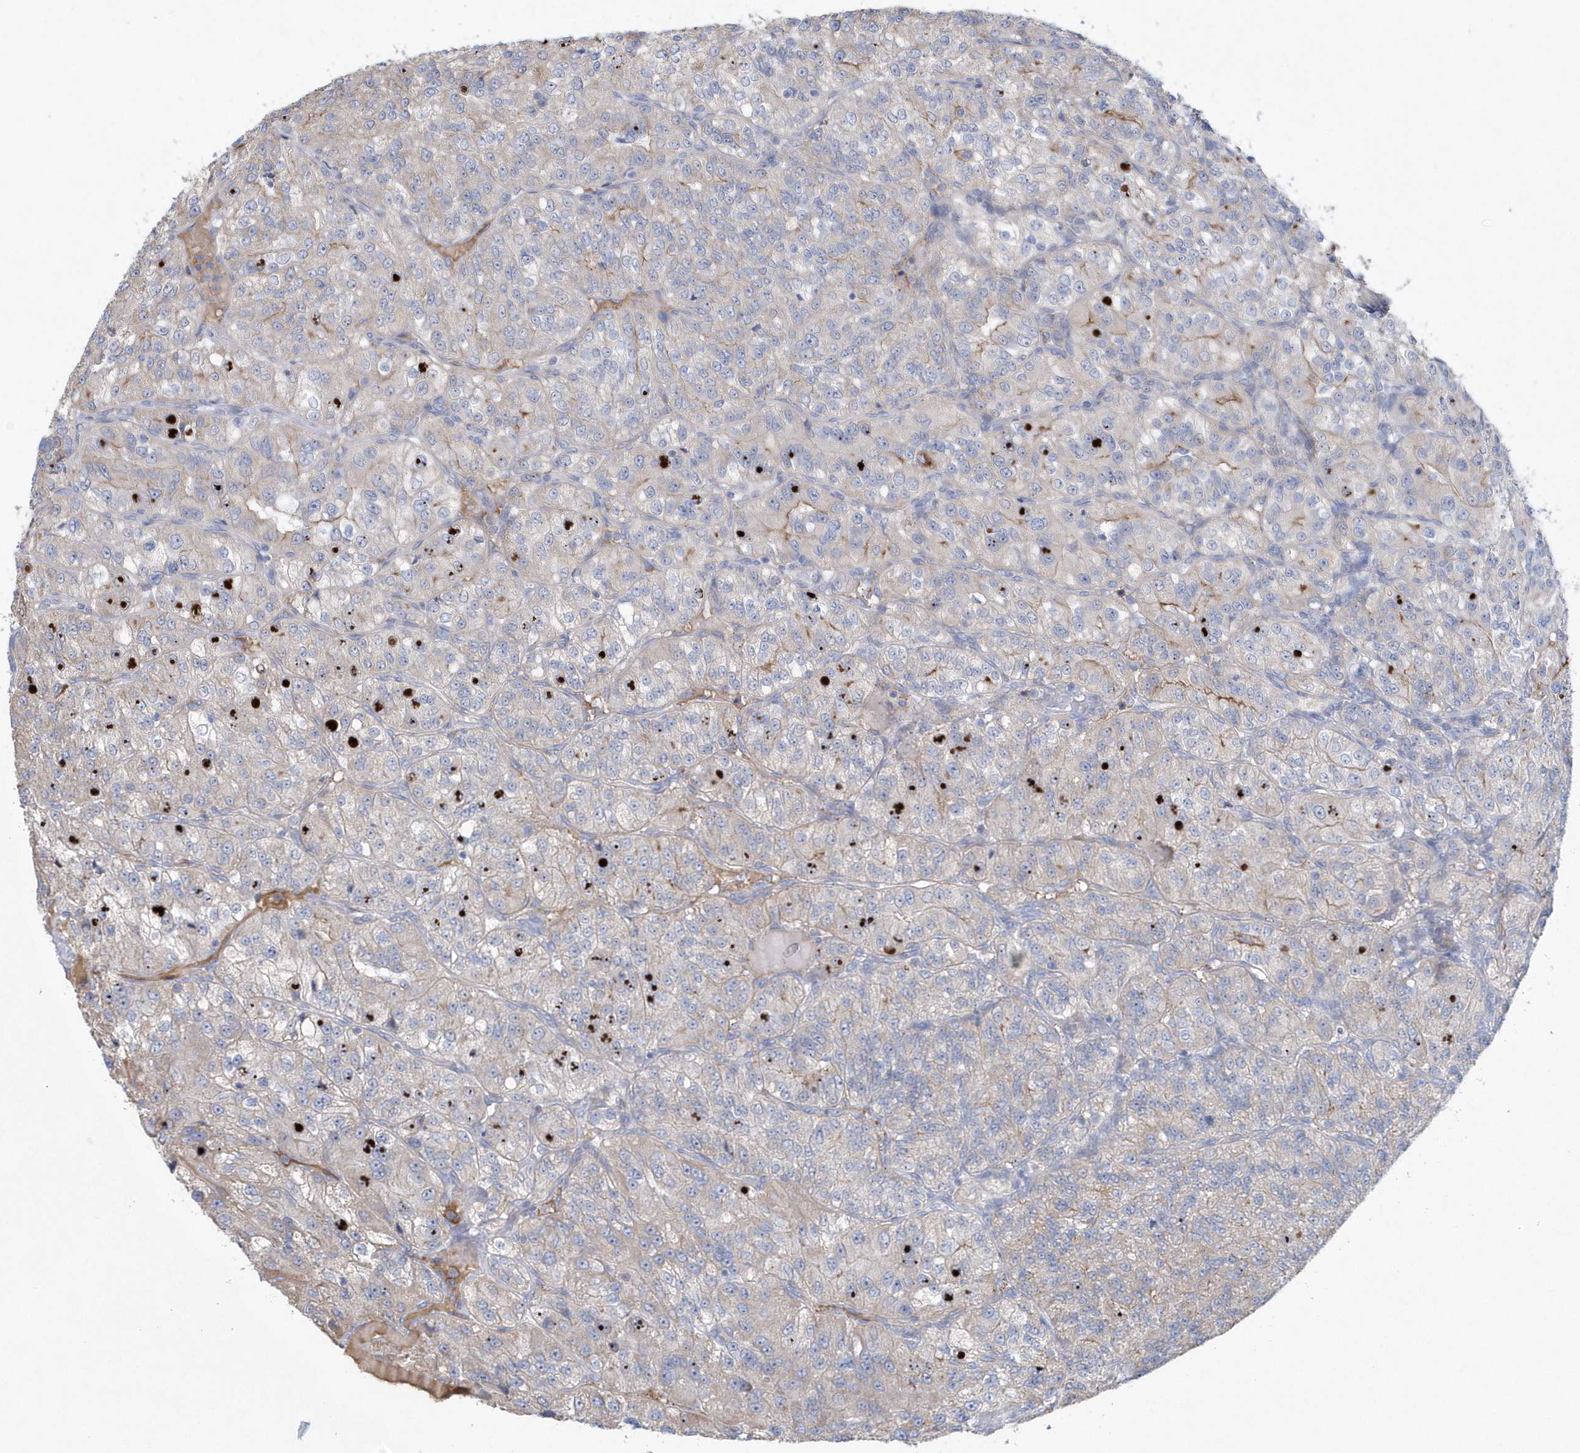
{"staining": {"intensity": "negative", "quantity": "none", "location": "none"}, "tissue": "renal cancer", "cell_type": "Tumor cells", "image_type": "cancer", "snomed": [{"axis": "morphology", "description": "Adenocarcinoma, NOS"}, {"axis": "topography", "description": "Kidney"}], "caption": "Protein analysis of renal adenocarcinoma shows no significant positivity in tumor cells.", "gene": "SPATA18", "patient": {"sex": "female", "age": 63}}